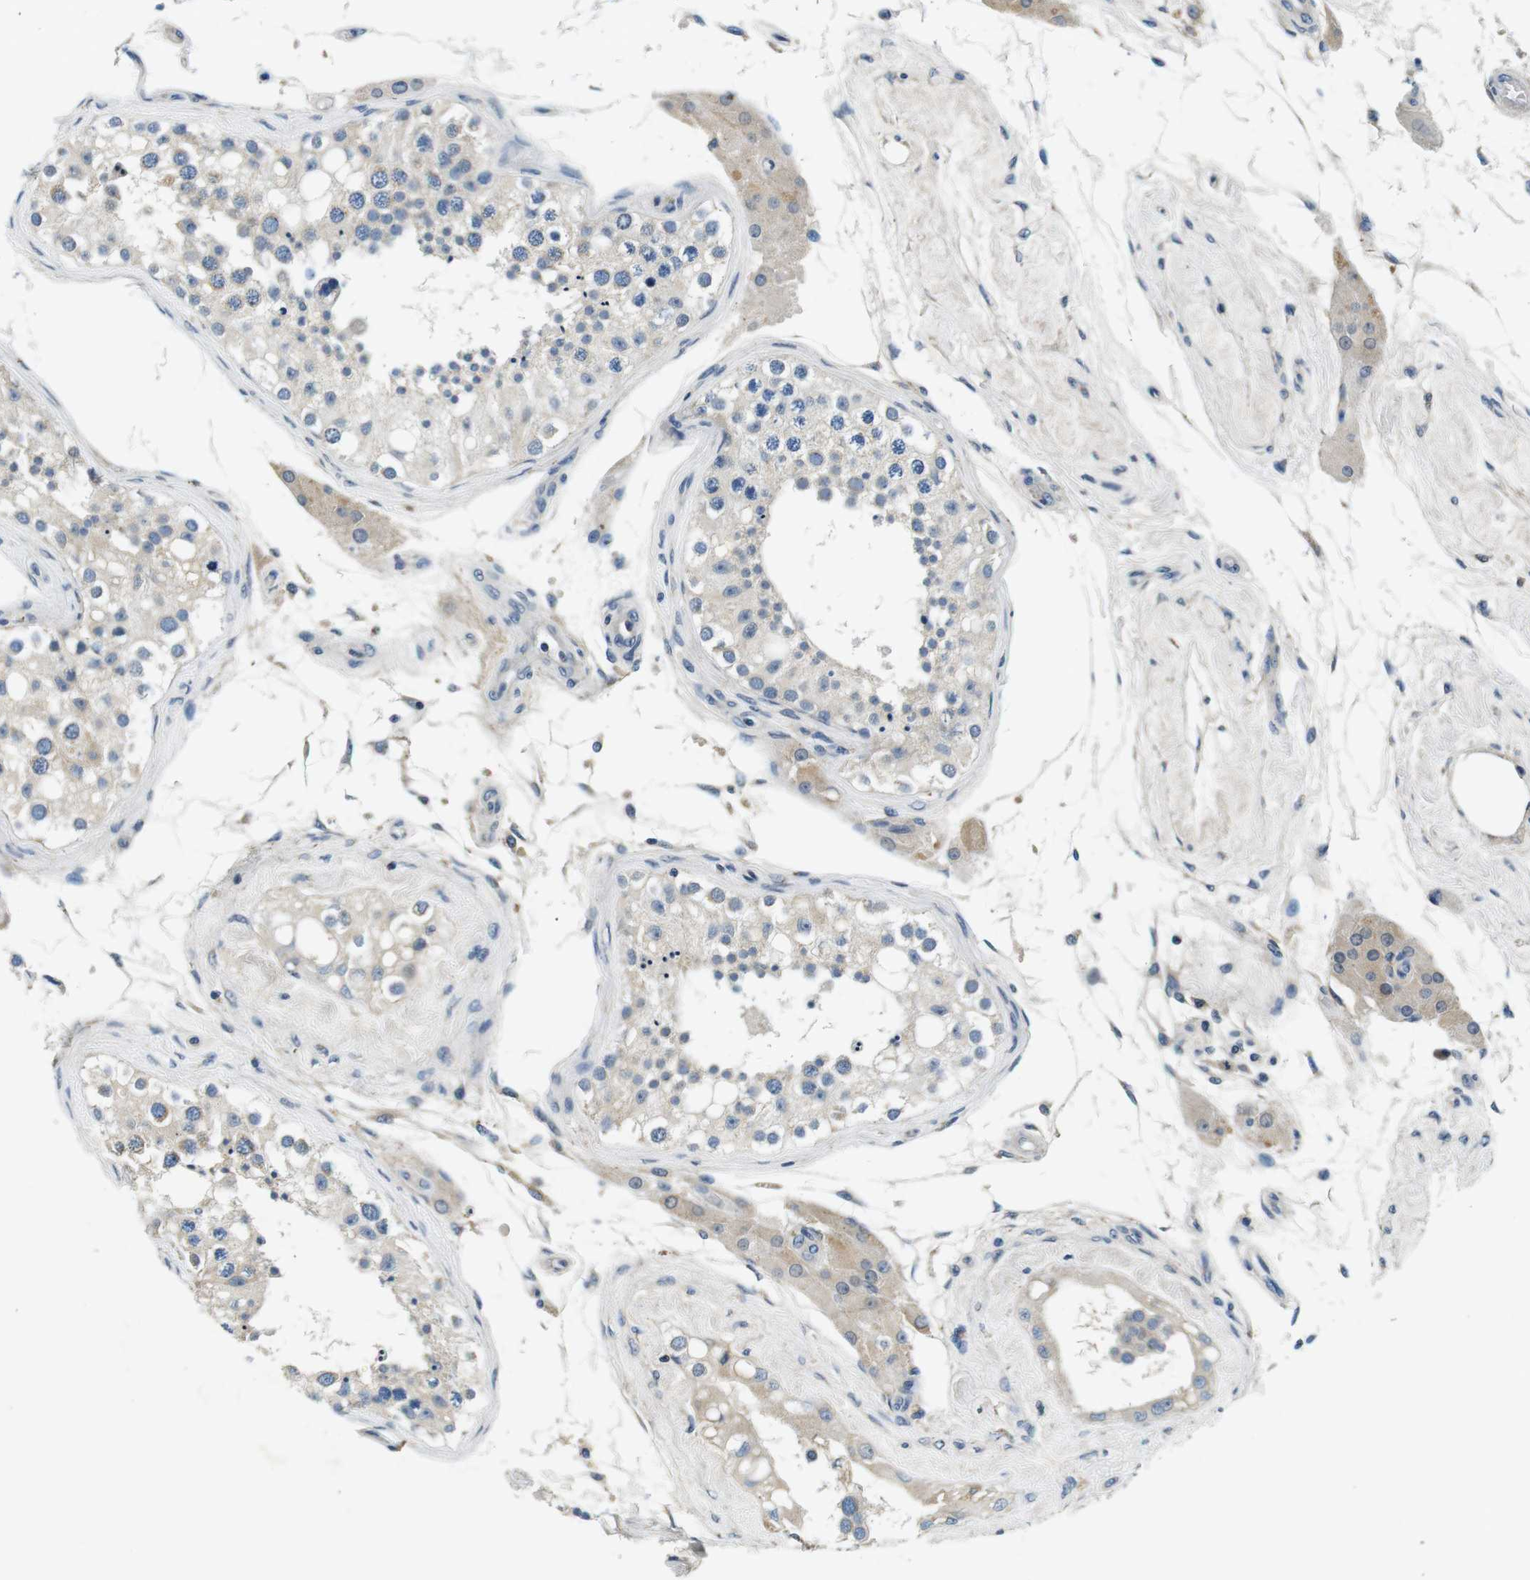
{"staining": {"intensity": "moderate", "quantity": "<25%", "location": "cytoplasmic/membranous"}, "tissue": "testis", "cell_type": "Cells in seminiferous ducts", "image_type": "normal", "snomed": [{"axis": "morphology", "description": "Normal tissue, NOS"}, {"axis": "topography", "description": "Testis"}], "caption": "This is an image of immunohistochemistry staining of normal testis, which shows moderate positivity in the cytoplasmic/membranous of cells in seminiferous ducts.", "gene": "DTNA", "patient": {"sex": "male", "age": 68}}